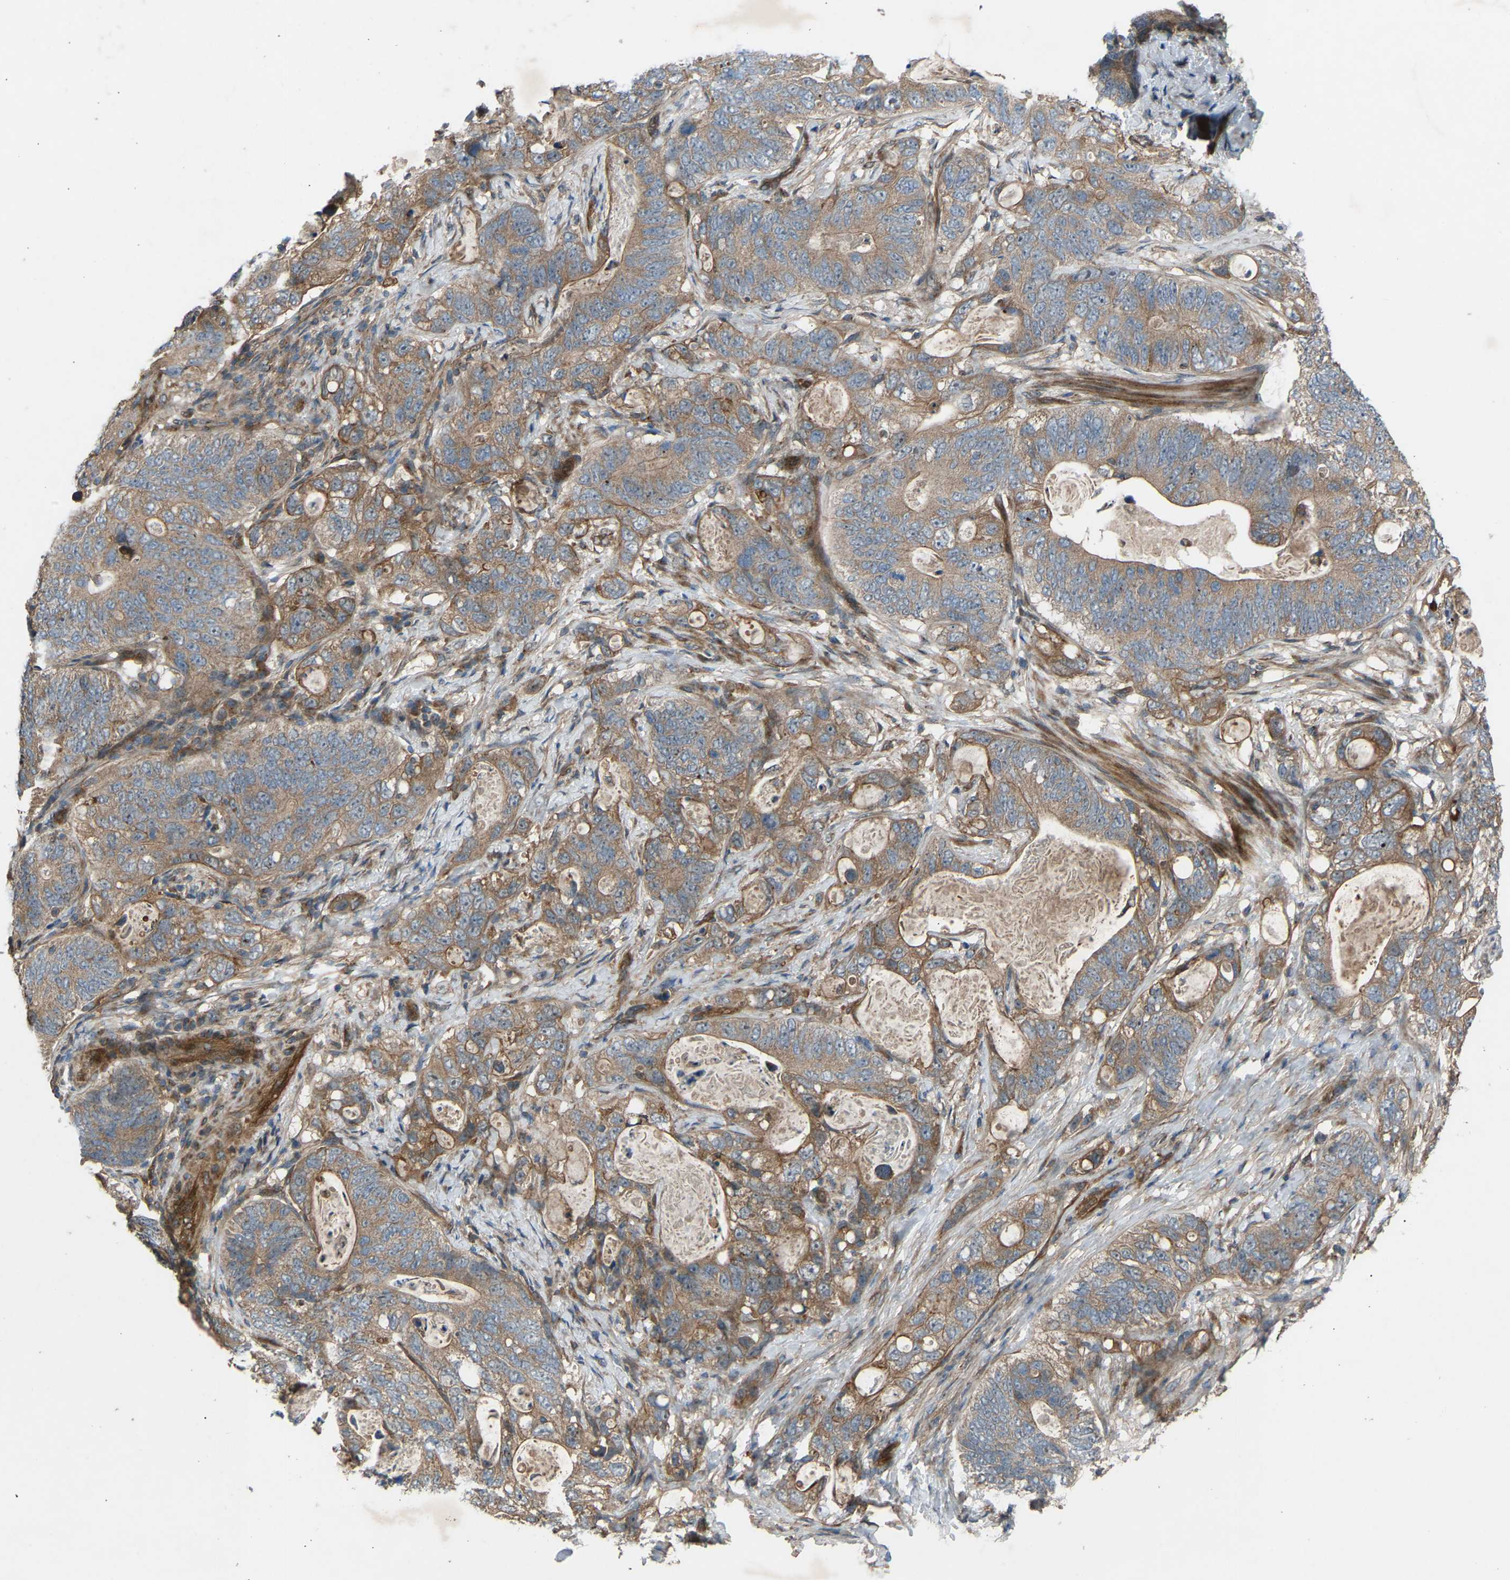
{"staining": {"intensity": "moderate", "quantity": ">75%", "location": "cytoplasmic/membranous"}, "tissue": "stomach cancer", "cell_type": "Tumor cells", "image_type": "cancer", "snomed": [{"axis": "morphology", "description": "Normal tissue, NOS"}, {"axis": "morphology", "description": "Adenocarcinoma, NOS"}, {"axis": "topography", "description": "Stomach"}], "caption": "A micrograph of human adenocarcinoma (stomach) stained for a protein demonstrates moderate cytoplasmic/membranous brown staining in tumor cells.", "gene": "GAS2L1", "patient": {"sex": "female", "age": 89}}